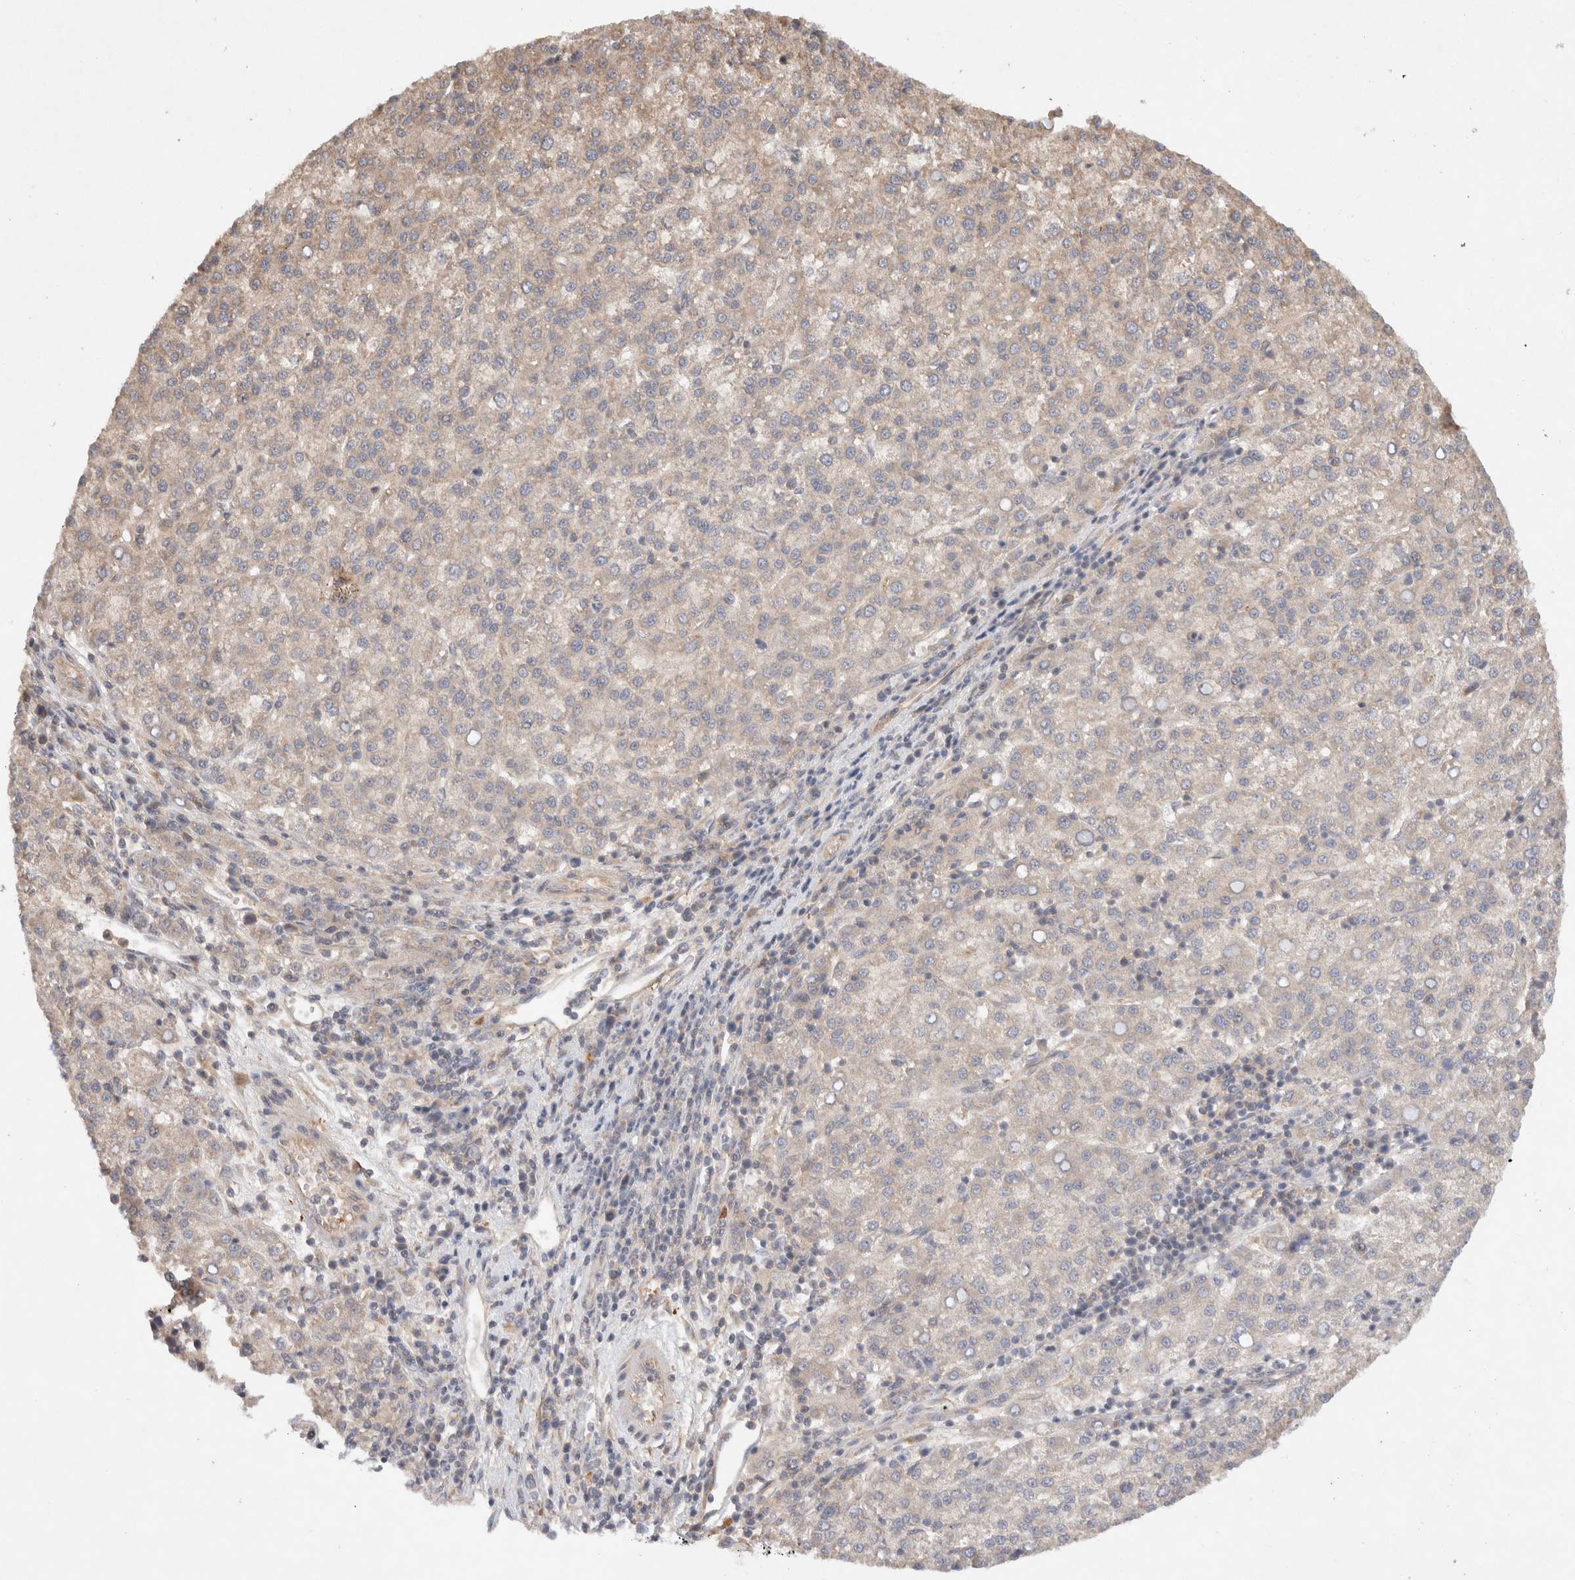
{"staining": {"intensity": "weak", "quantity": "<25%", "location": "cytoplasmic/membranous"}, "tissue": "liver cancer", "cell_type": "Tumor cells", "image_type": "cancer", "snomed": [{"axis": "morphology", "description": "Carcinoma, Hepatocellular, NOS"}, {"axis": "topography", "description": "Liver"}], "caption": "Liver cancer (hepatocellular carcinoma) stained for a protein using IHC exhibits no positivity tumor cells.", "gene": "KLHL20", "patient": {"sex": "female", "age": 58}}